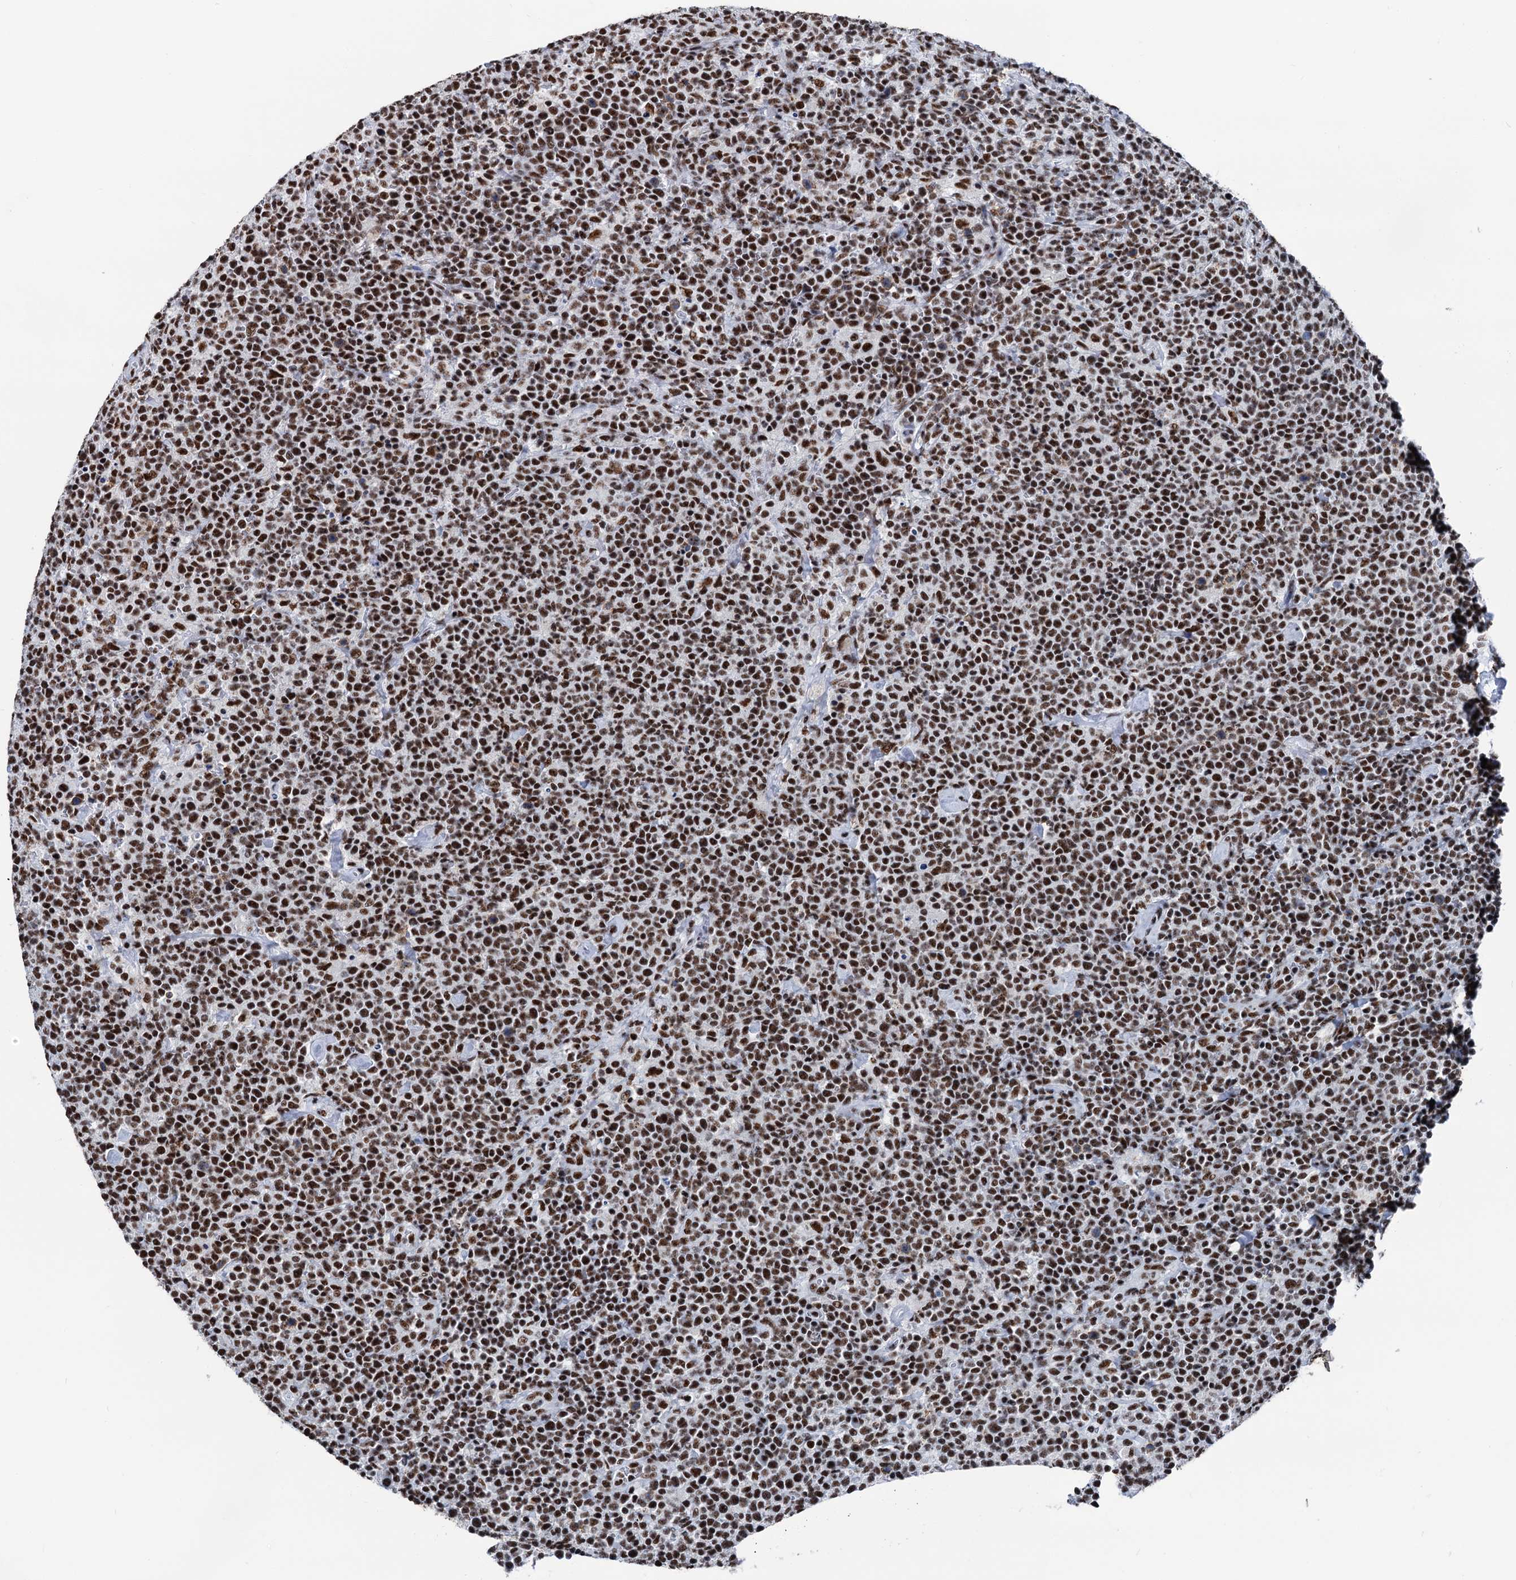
{"staining": {"intensity": "strong", "quantity": ">75%", "location": "nuclear"}, "tissue": "lymphoma", "cell_type": "Tumor cells", "image_type": "cancer", "snomed": [{"axis": "morphology", "description": "Malignant lymphoma, non-Hodgkin's type, High grade"}, {"axis": "topography", "description": "Lymph node"}], "caption": "Immunohistochemical staining of high-grade malignant lymphoma, non-Hodgkin's type demonstrates strong nuclear protein staining in approximately >75% of tumor cells.", "gene": "DDX23", "patient": {"sex": "male", "age": 61}}